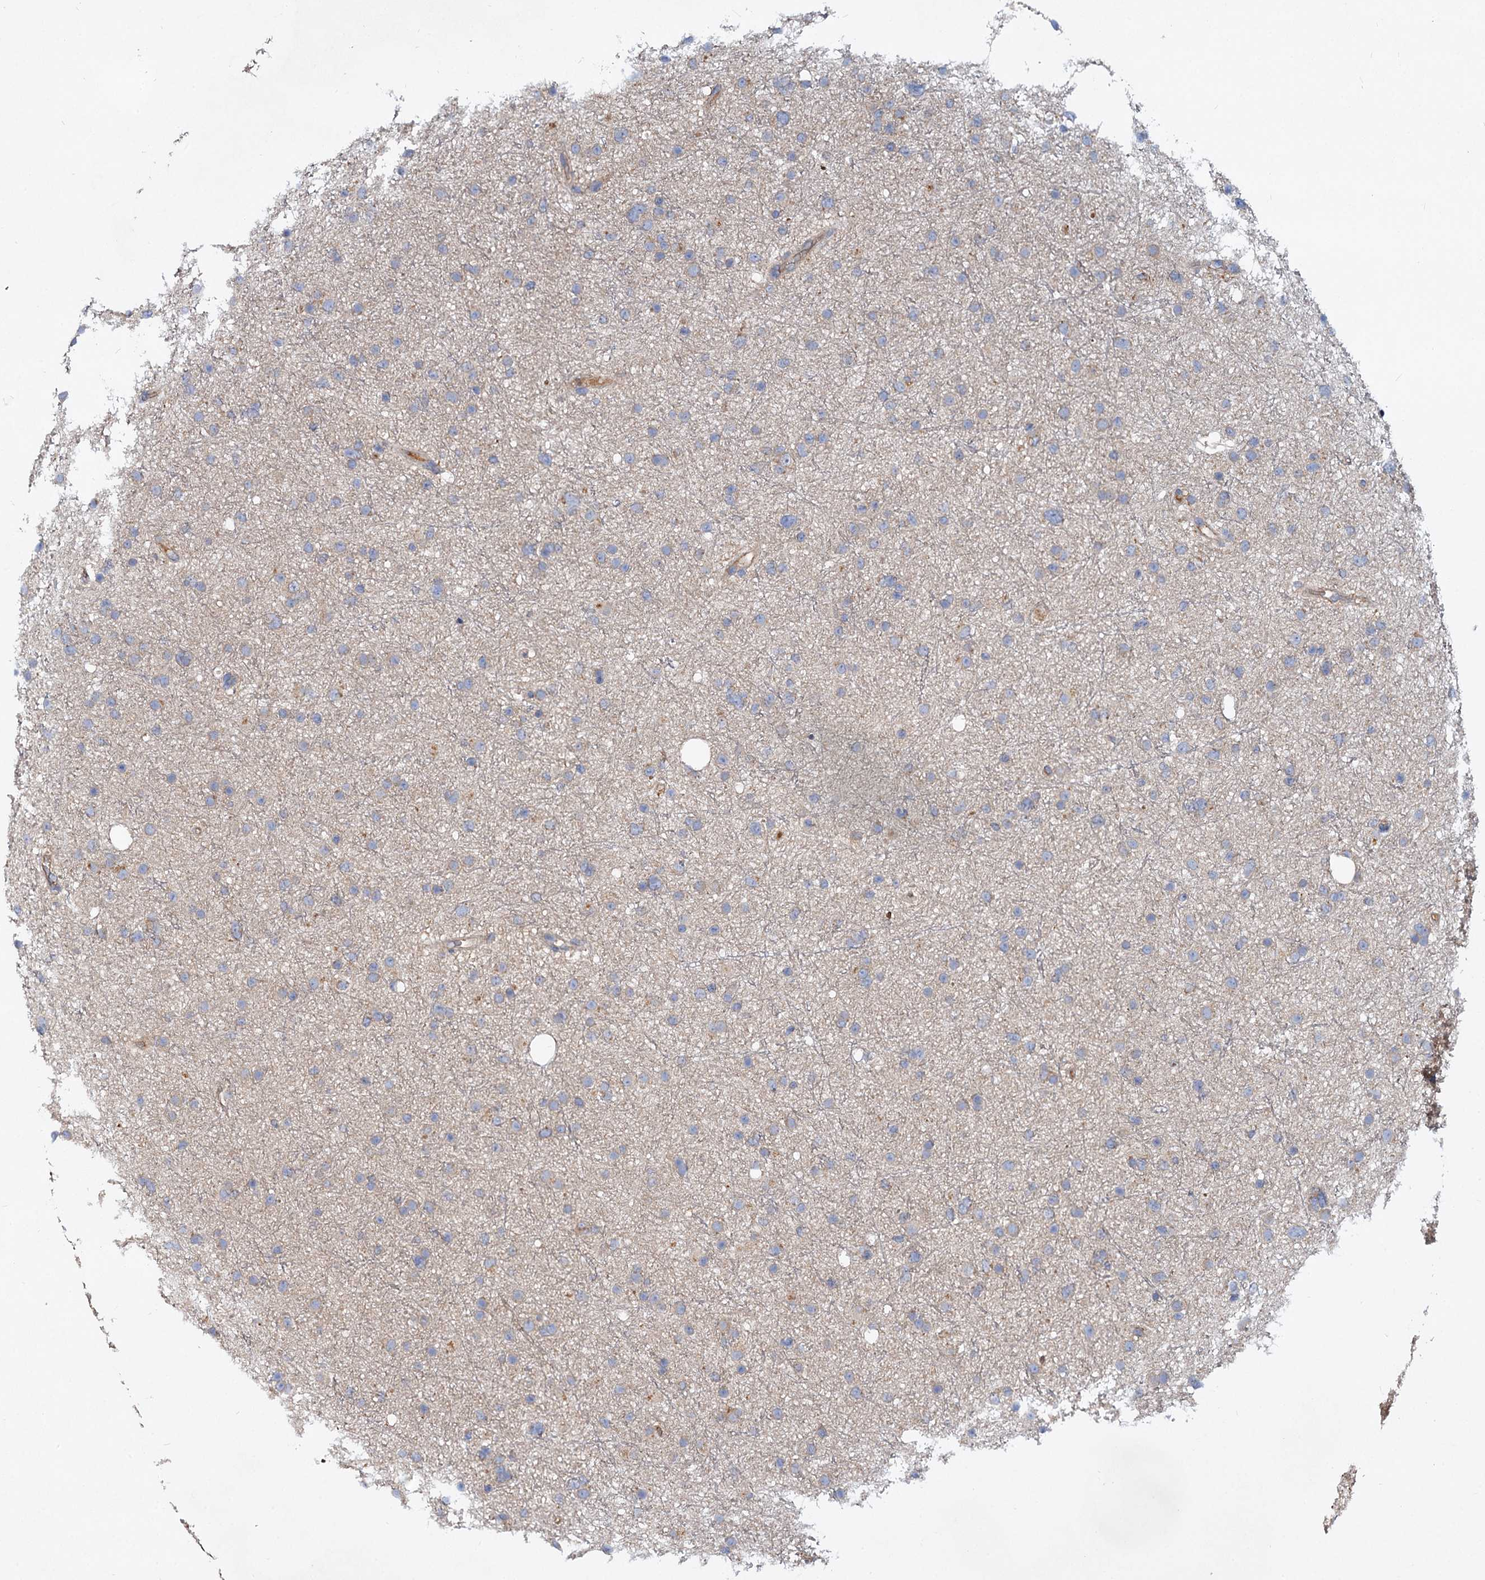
{"staining": {"intensity": "negative", "quantity": "none", "location": "none"}, "tissue": "glioma", "cell_type": "Tumor cells", "image_type": "cancer", "snomed": [{"axis": "morphology", "description": "Glioma, malignant, Low grade"}, {"axis": "topography", "description": "Cerebral cortex"}], "caption": "A micrograph of human glioma is negative for staining in tumor cells. Brightfield microscopy of immunohistochemistry (IHC) stained with DAB (brown) and hematoxylin (blue), captured at high magnification.", "gene": "ALKBH7", "patient": {"sex": "female", "age": 39}}